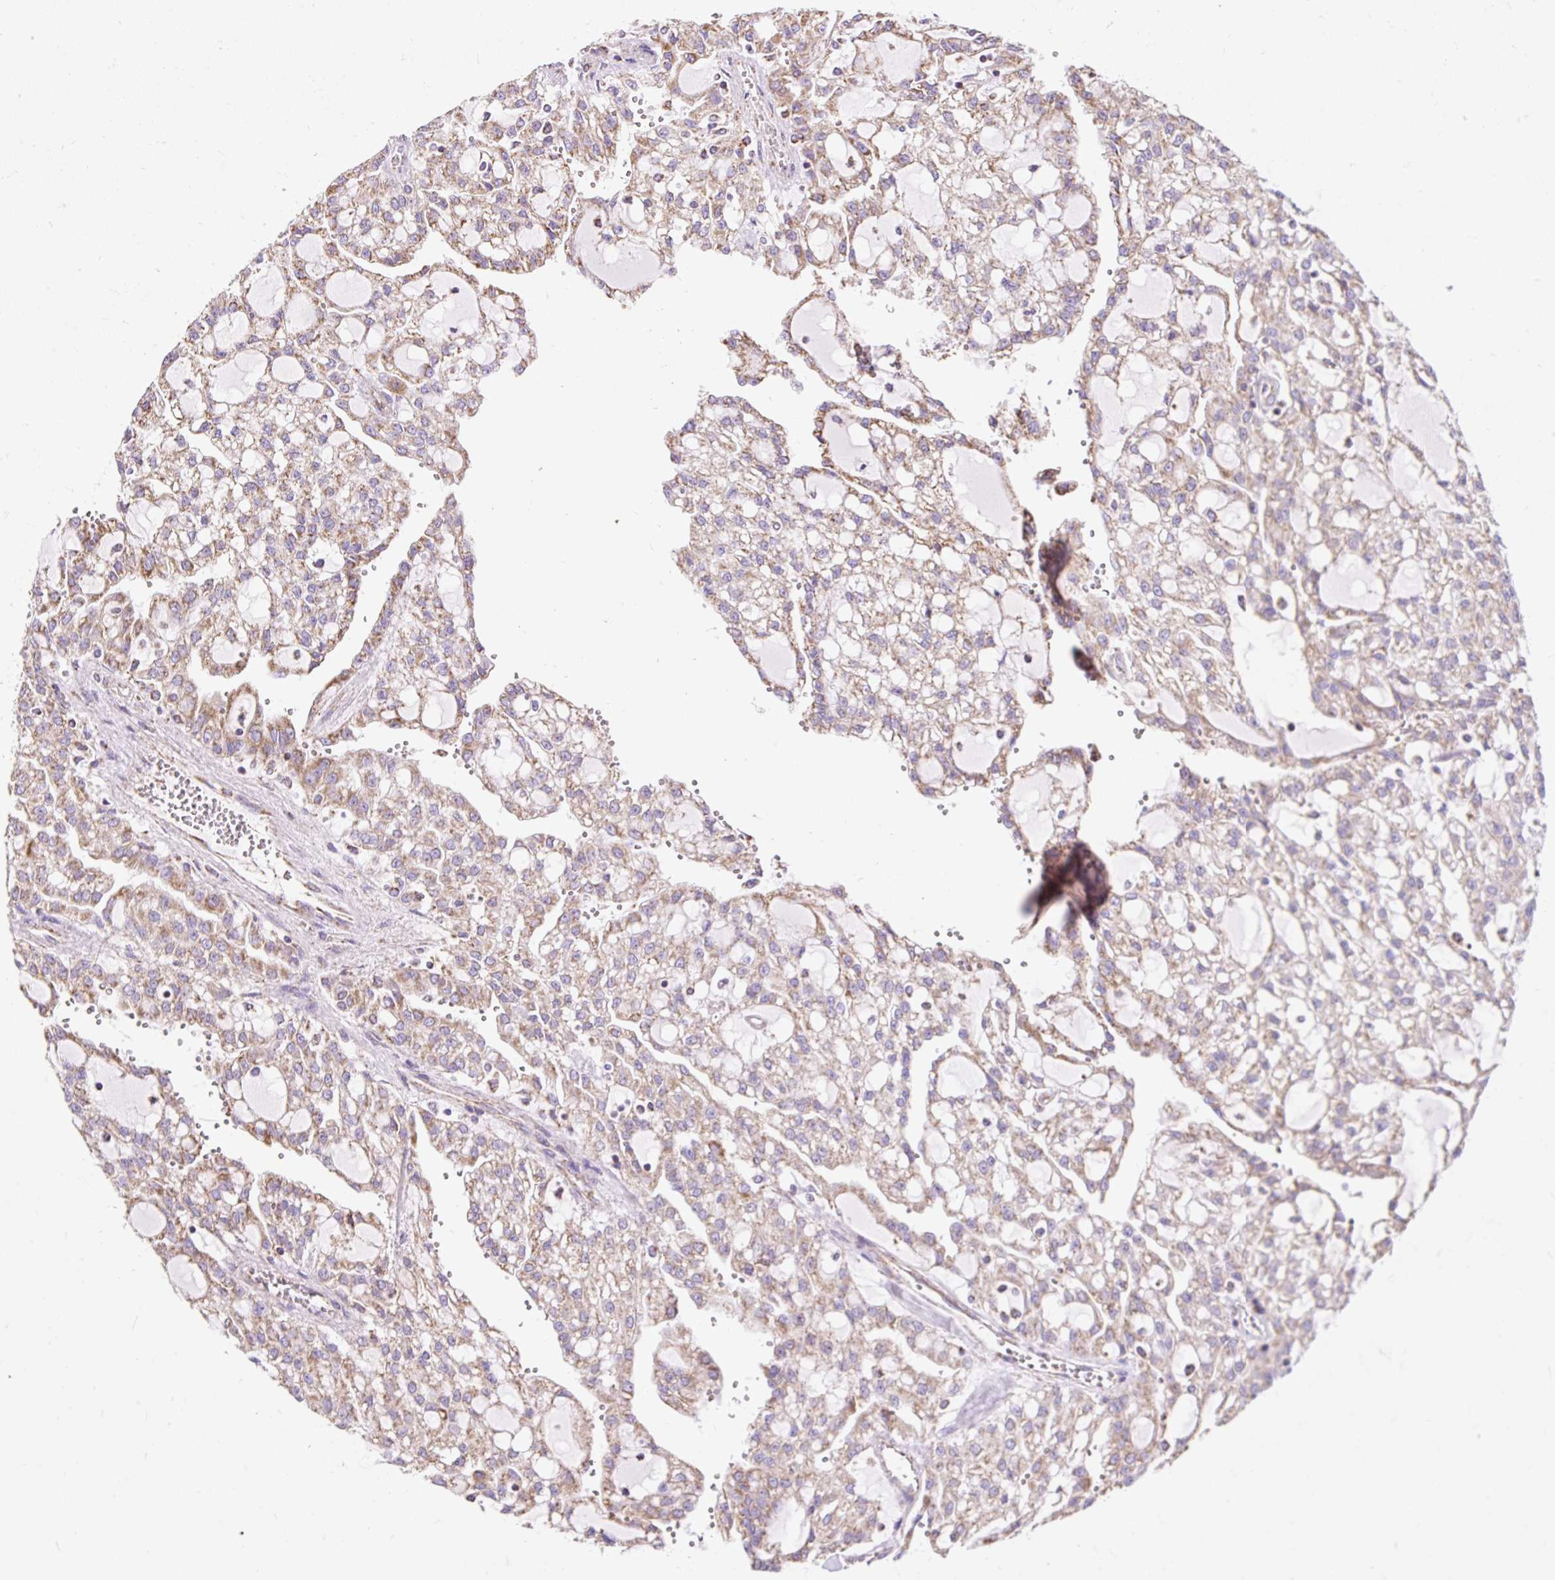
{"staining": {"intensity": "weak", "quantity": ">75%", "location": "cytoplasmic/membranous"}, "tissue": "renal cancer", "cell_type": "Tumor cells", "image_type": "cancer", "snomed": [{"axis": "morphology", "description": "Adenocarcinoma, NOS"}, {"axis": "topography", "description": "Kidney"}], "caption": "Renal cancer tissue shows weak cytoplasmic/membranous positivity in approximately >75% of tumor cells, visualized by immunohistochemistry. The staining was performed using DAB to visualize the protein expression in brown, while the nuclei were stained in blue with hematoxylin (Magnification: 20x).", "gene": "DAAM2", "patient": {"sex": "male", "age": 63}}